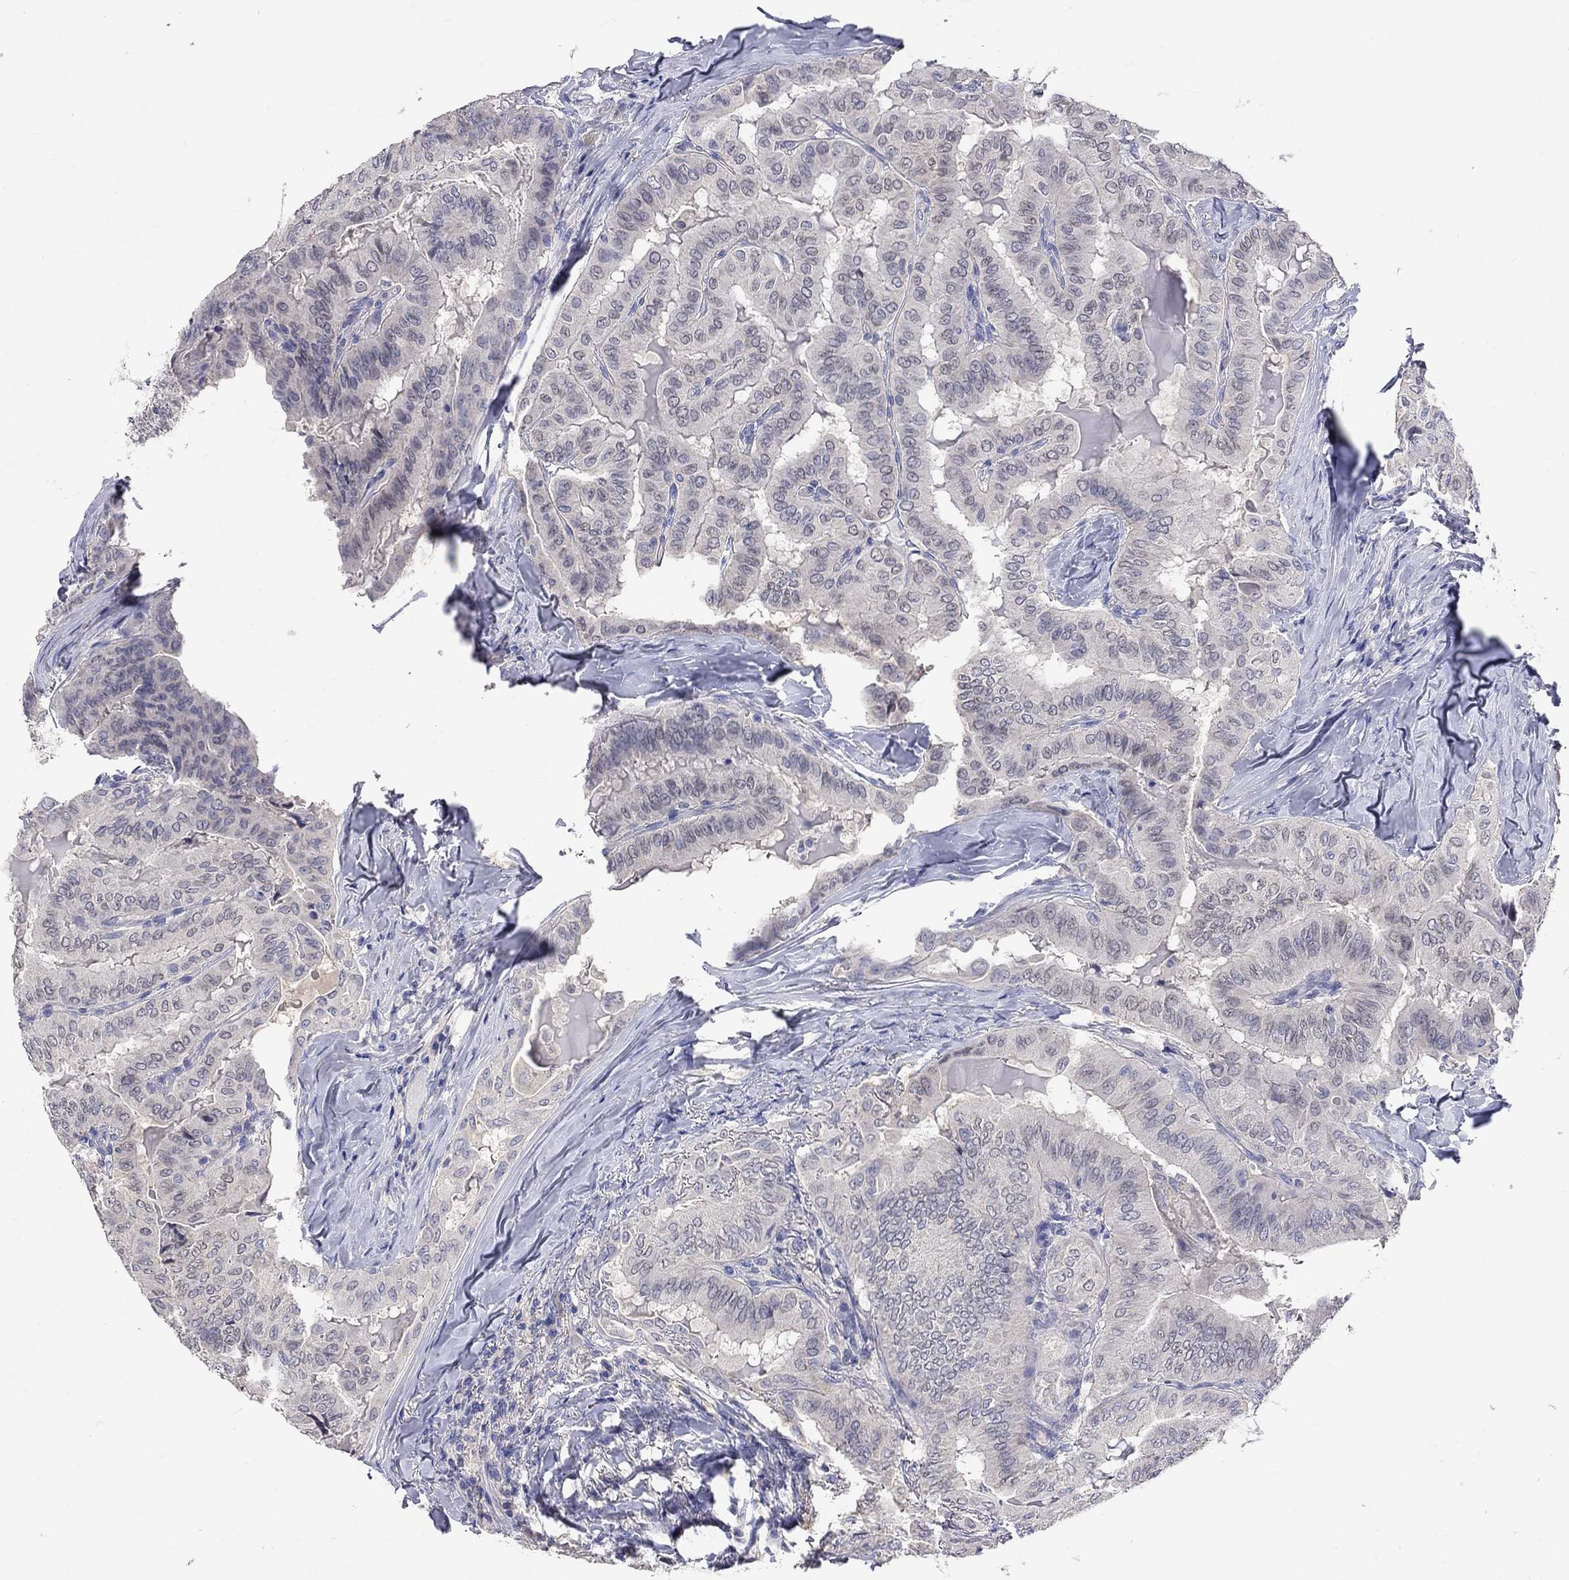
{"staining": {"intensity": "negative", "quantity": "none", "location": "none"}, "tissue": "thyroid cancer", "cell_type": "Tumor cells", "image_type": "cancer", "snomed": [{"axis": "morphology", "description": "Papillary adenocarcinoma, NOS"}, {"axis": "topography", "description": "Thyroid gland"}], "caption": "A high-resolution histopathology image shows IHC staining of papillary adenocarcinoma (thyroid), which reveals no significant expression in tumor cells.", "gene": "LRFN4", "patient": {"sex": "female", "age": 68}}